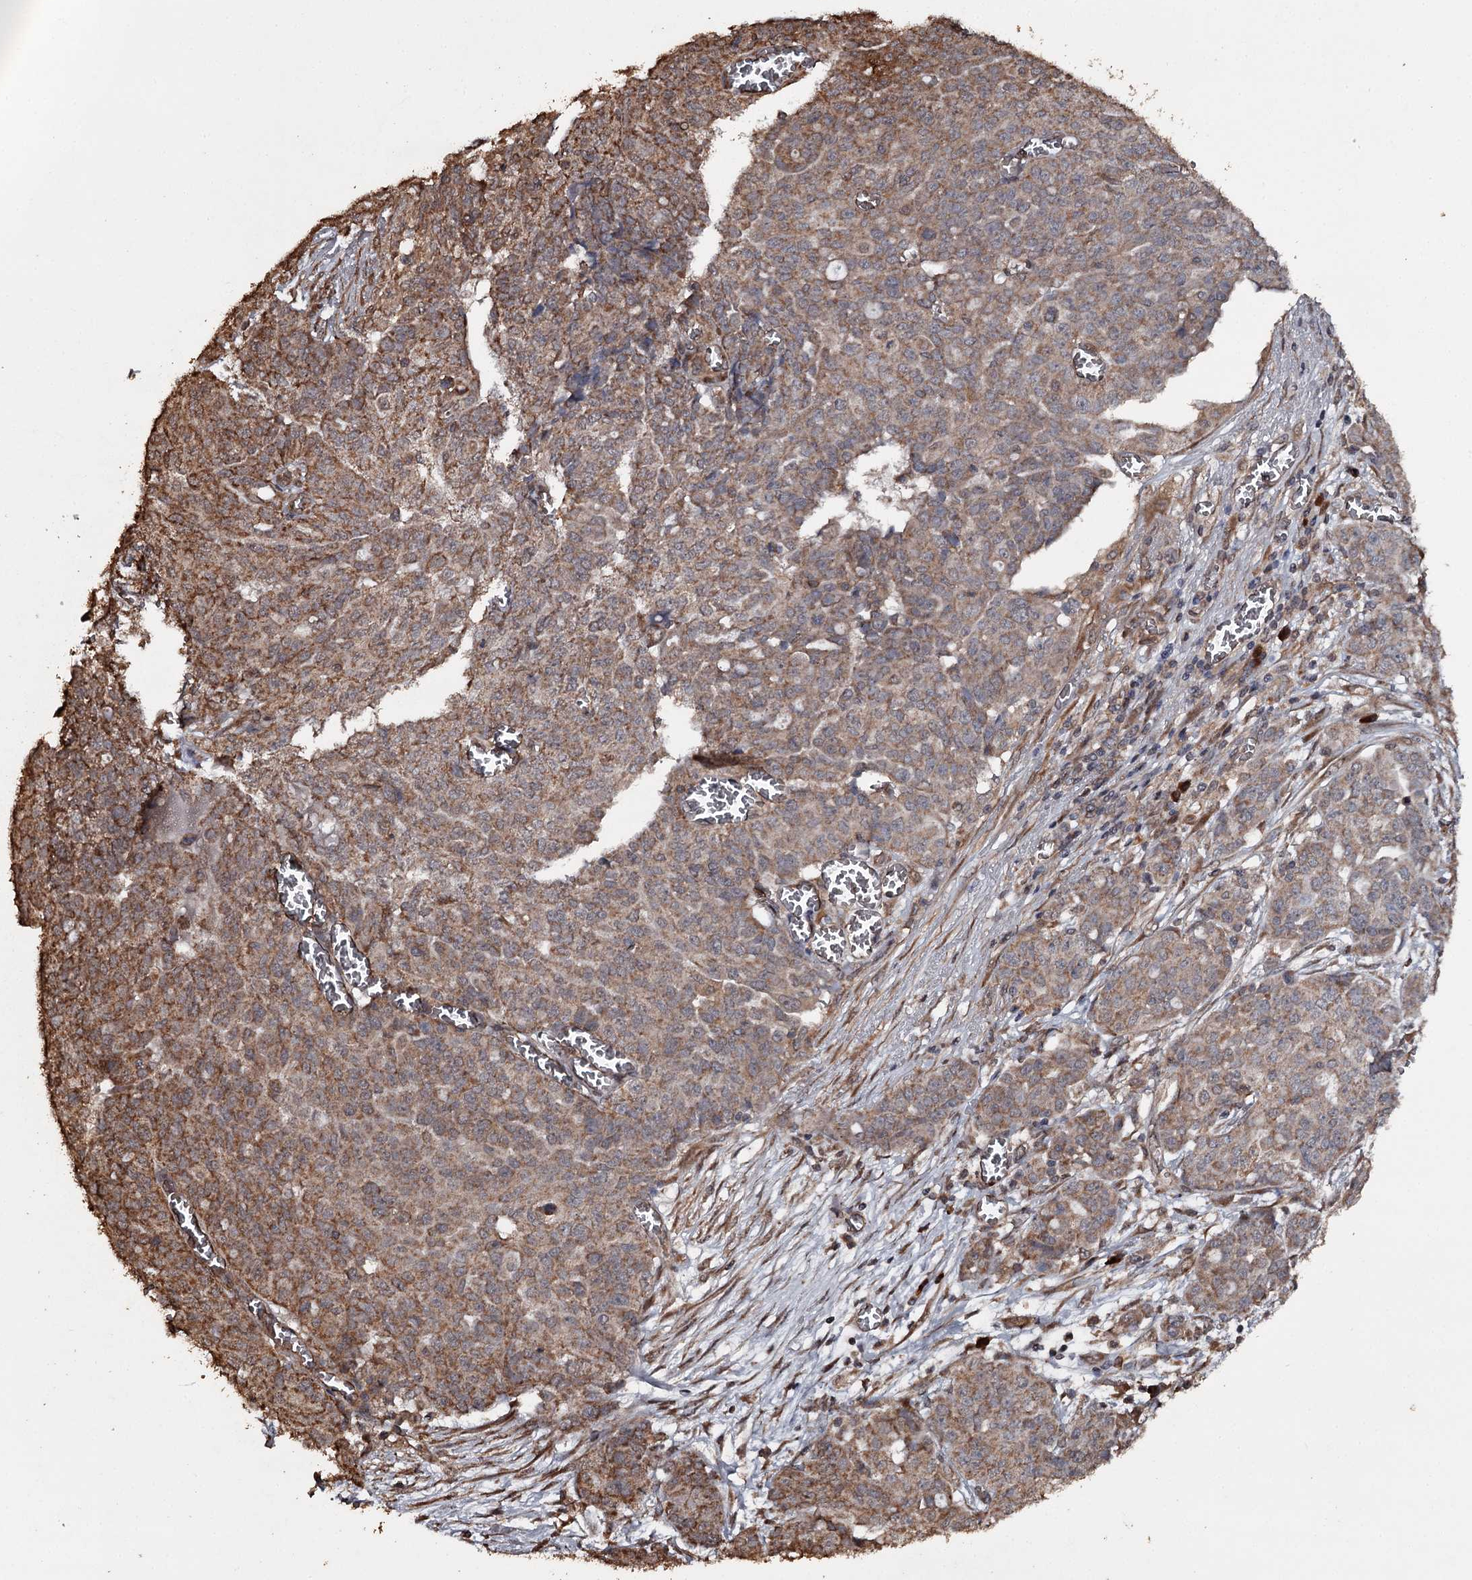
{"staining": {"intensity": "moderate", "quantity": ">75%", "location": "cytoplasmic/membranous"}, "tissue": "ovarian cancer", "cell_type": "Tumor cells", "image_type": "cancer", "snomed": [{"axis": "morphology", "description": "Cystadenocarcinoma, serous, NOS"}, {"axis": "topography", "description": "Soft tissue"}, {"axis": "topography", "description": "Ovary"}], "caption": "Tumor cells show medium levels of moderate cytoplasmic/membranous expression in about >75% of cells in human ovarian serous cystadenocarcinoma. (Brightfield microscopy of DAB IHC at high magnification).", "gene": "WIPI1", "patient": {"sex": "female", "age": 57}}